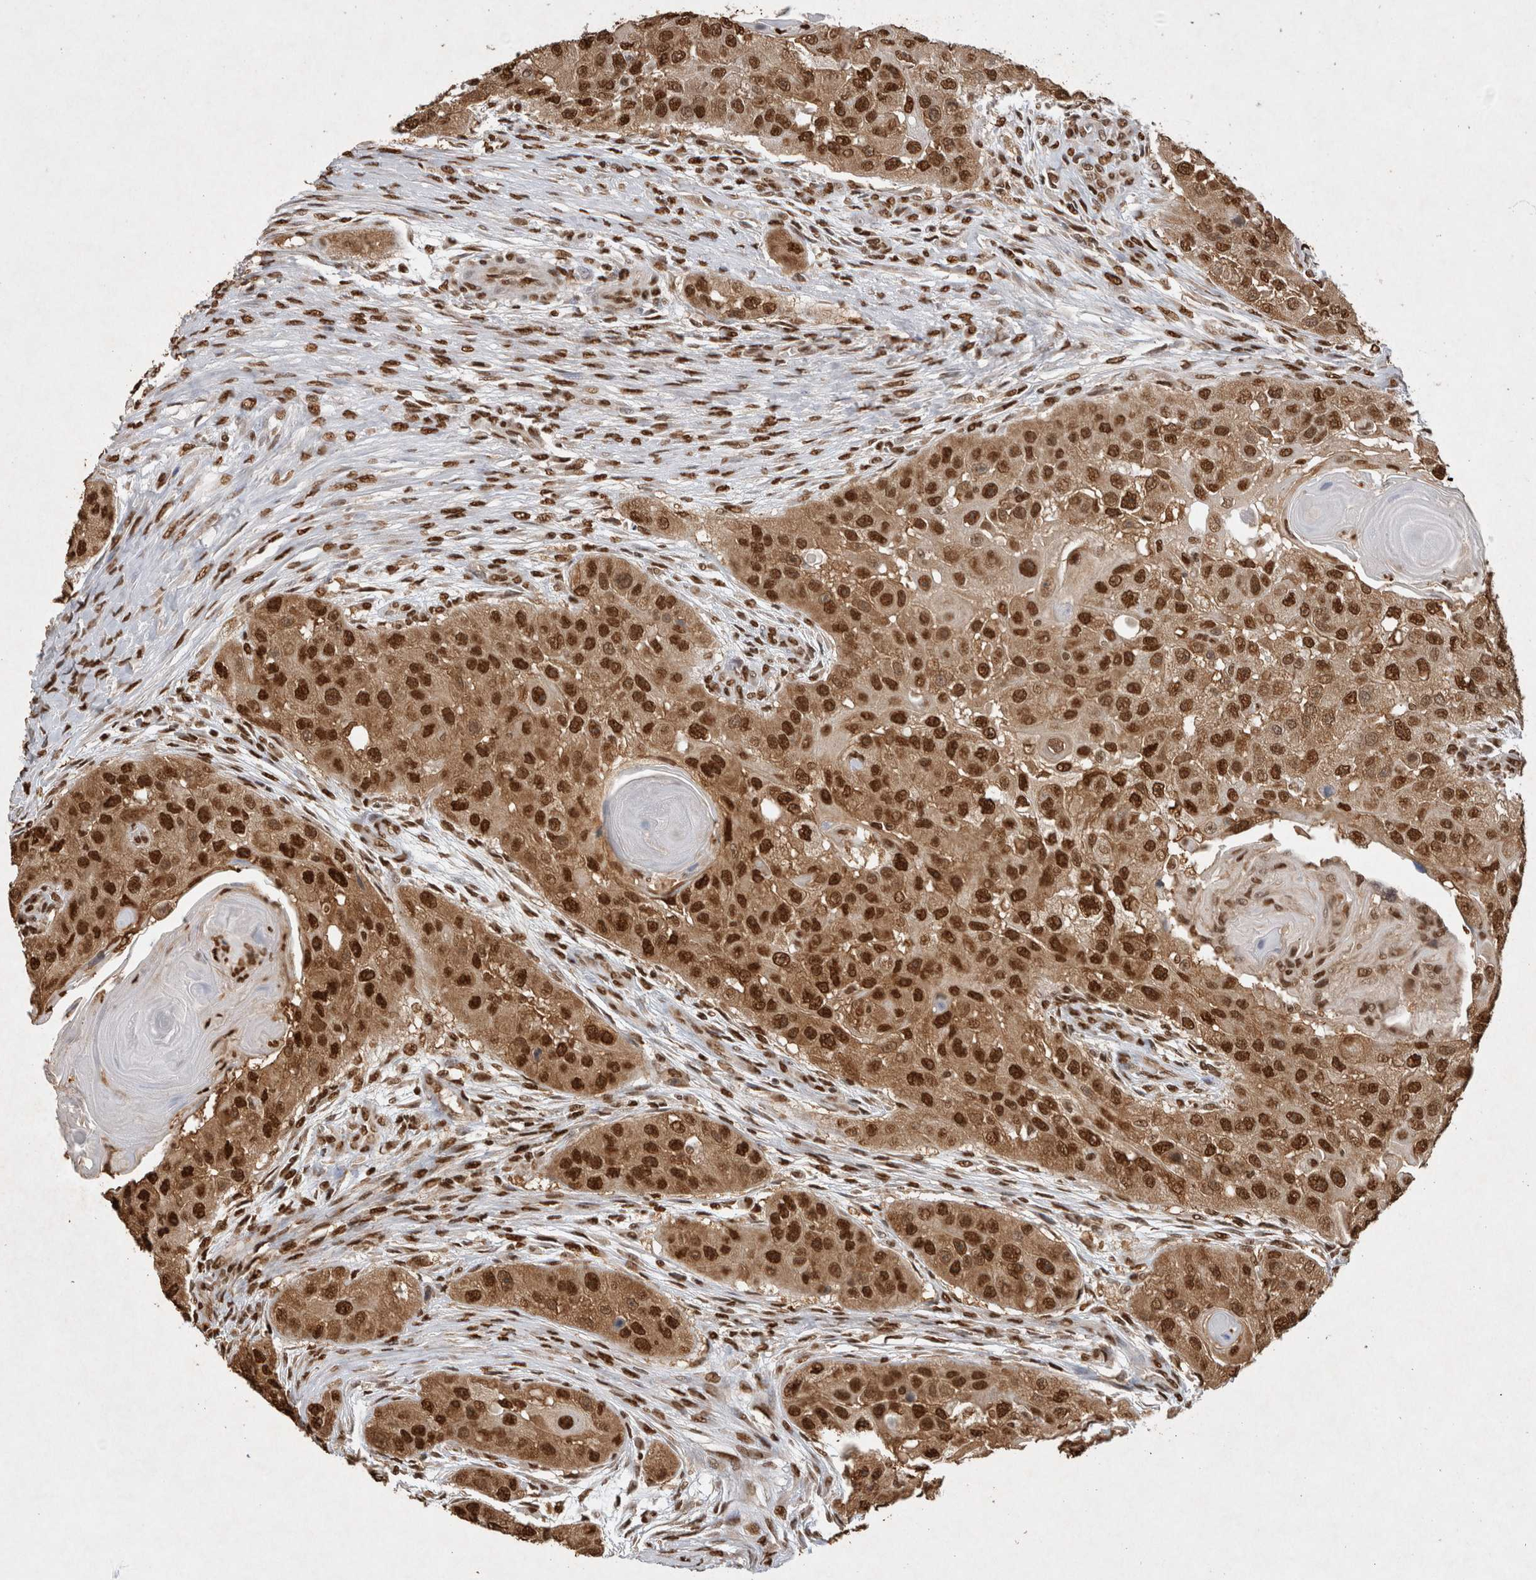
{"staining": {"intensity": "strong", "quantity": ">75%", "location": "cytoplasmic/membranous,nuclear"}, "tissue": "head and neck cancer", "cell_type": "Tumor cells", "image_type": "cancer", "snomed": [{"axis": "morphology", "description": "Normal tissue, NOS"}, {"axis": "morphology", "description": "Squamous cell carcinoma, NOS"}, {"axis": "topography", "description": "Skeletal muscle"}, {"axis": "topography", "description": "Head-Neck"}], "caption": "Tumor cells exhibit high levels of strong cytoplasmic/membranous and nuclear expression in approximately >75% of cells in human squamous cell carcinoma (head and neck).", "gene": "HDGF", "patient": {"sex": "male", "age": 51}}